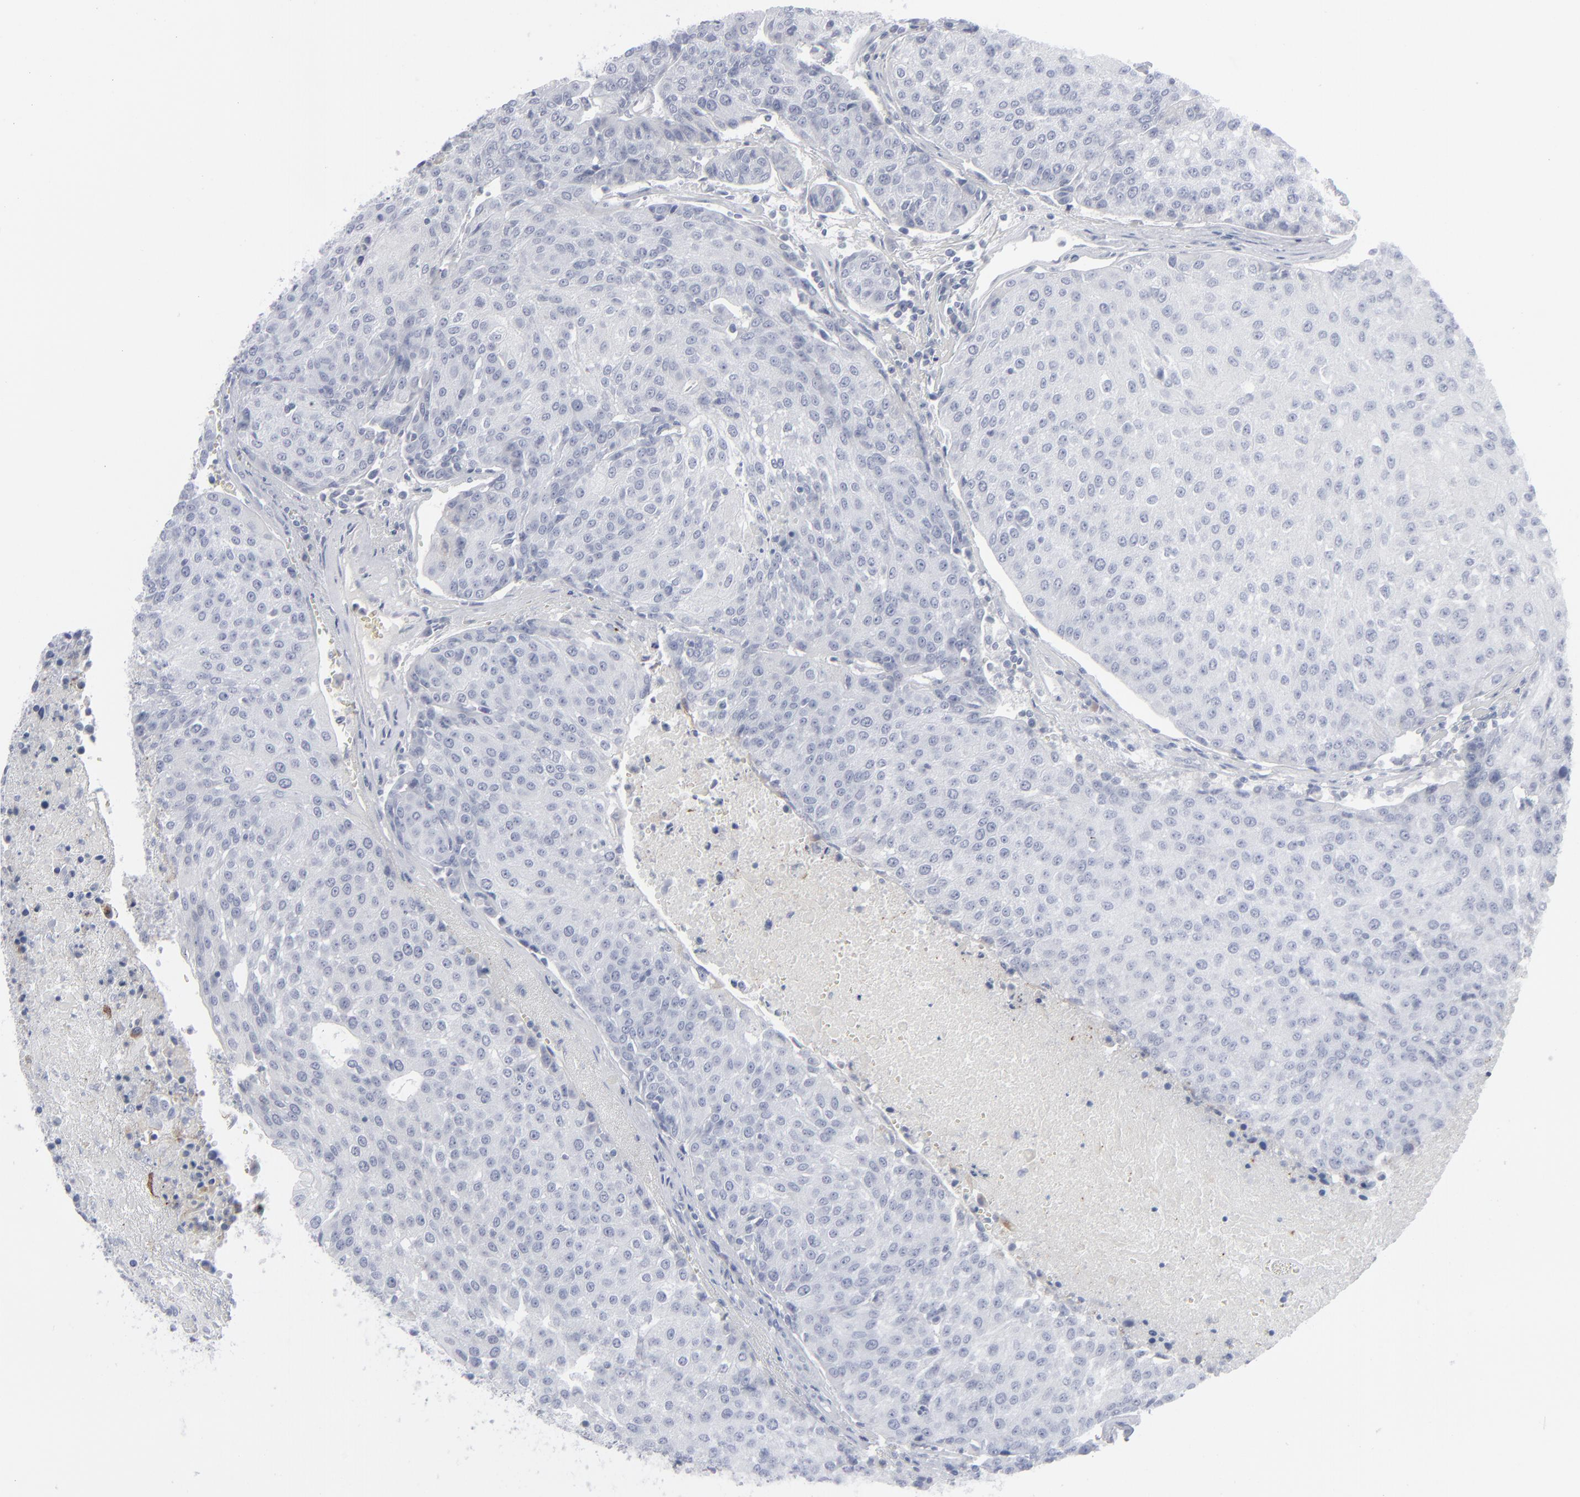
{"staining": {"intensity": "negative", "quantity": "none", "location": "none"}, "tissue": "urothelial cancer", "cell_type": "Tumor cells", "image_type": "cancer", "snomed": [{"axis": "morphology", "description": "Urothelial carcinoma, High grade"}, {"axis": "topography", "description": "Urinary bladder"}], "caption": "Immunohistochemistry (IHC) of human urothelial cancer demonstrates no expression in tumor cells. The staining was performed using DAB (3,3'-diaminobenzidine) to visualize the protein expression in brown, while the nuclei were stained in blue with hematoxylin (Magnification: 20x).", "gene": "MSLN", "patient": {"sex": "female", "age": 85}}